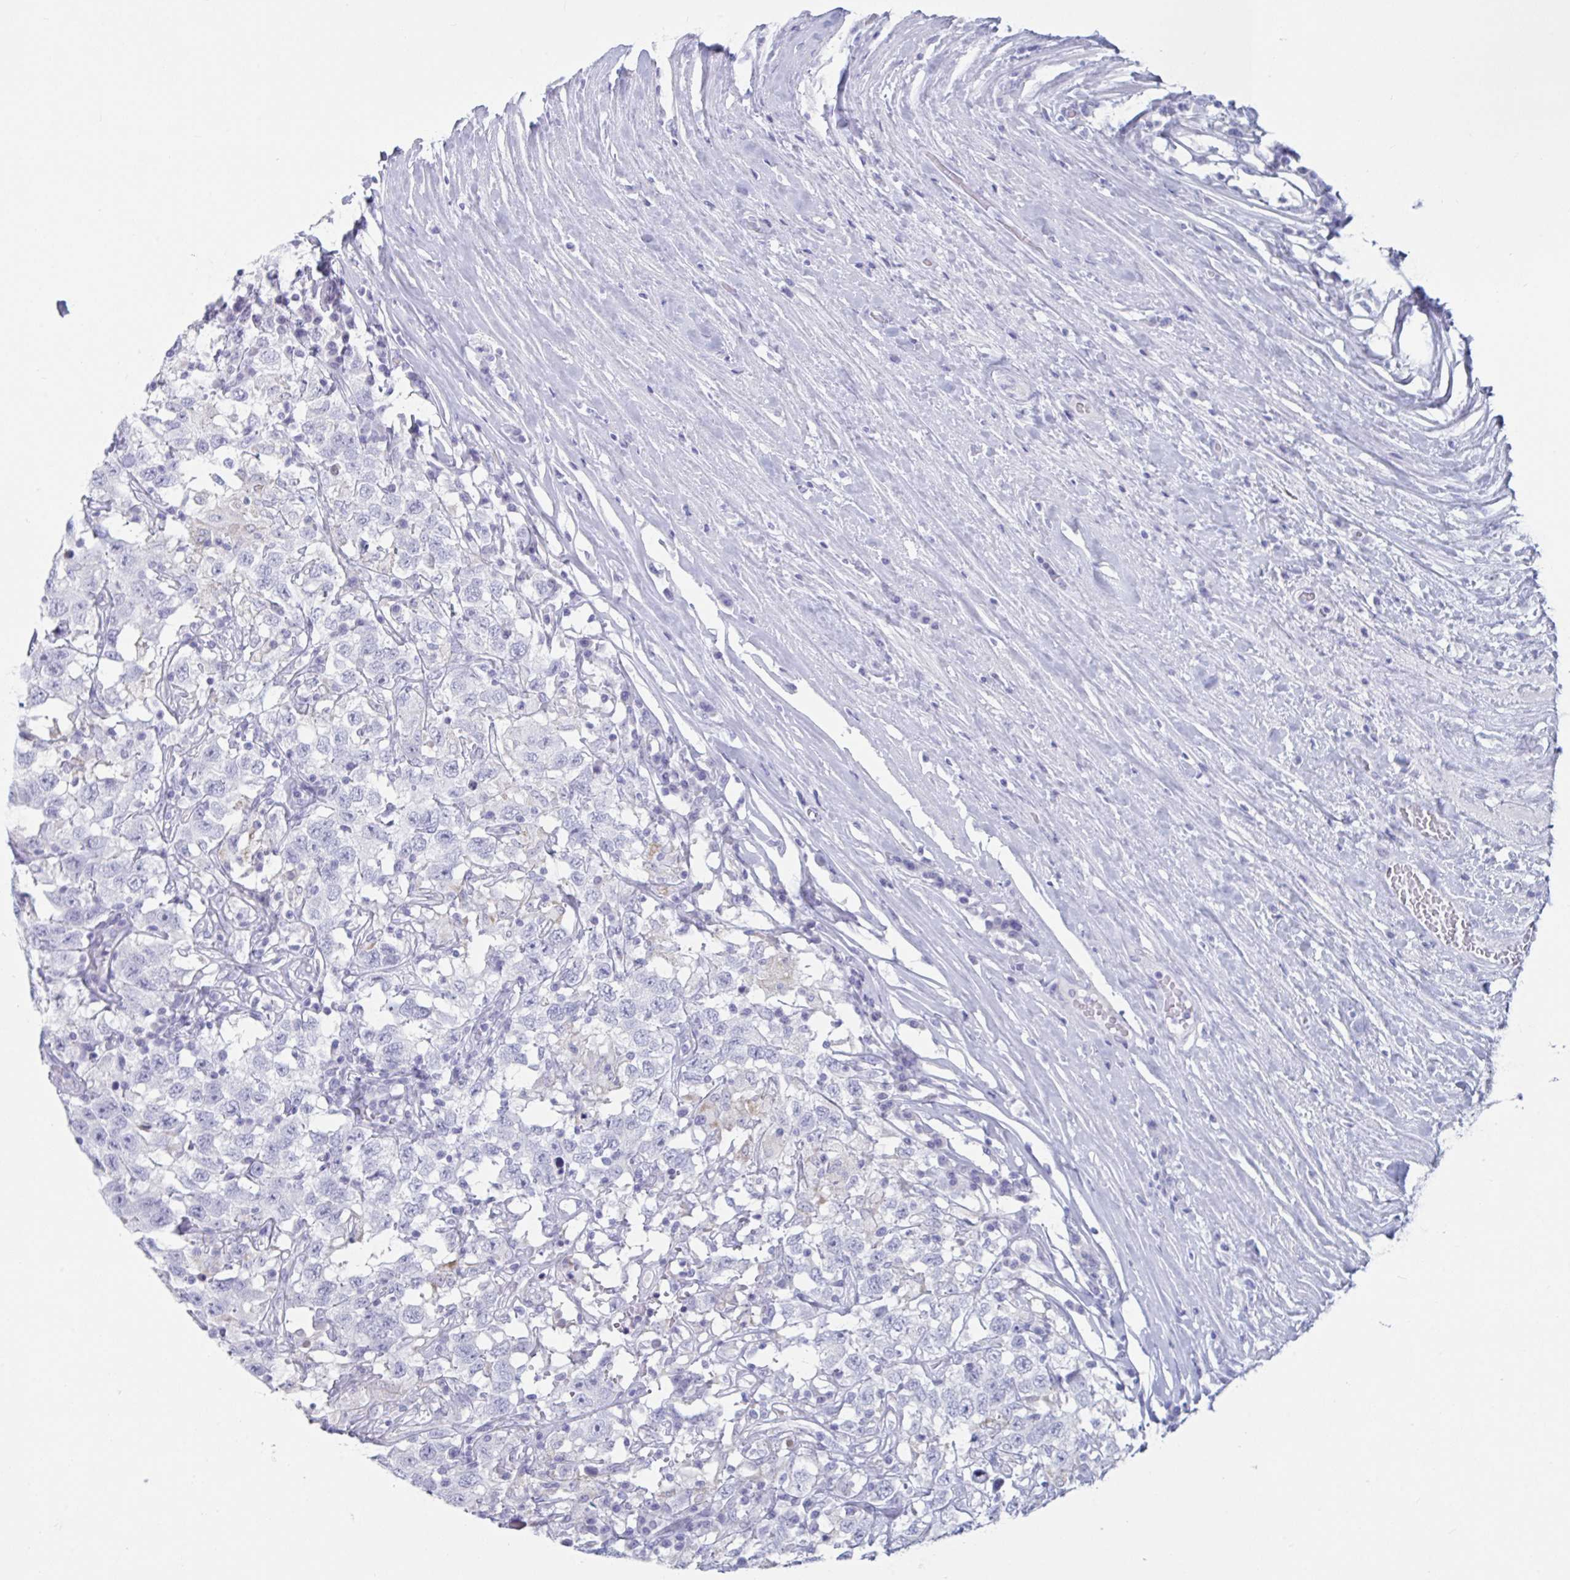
{"staining": {"intensity": "negative", "quantity": "none", "location": "none"}, "tissue": "testis cancer", "cell_type": "Tumor cells", "image_type": "cancer", "snomed": [{"axis": "morphology", "description": "Seminoma, NOS"}, {"axis": "topography", "description": "Testis"}], "caption": "Human testis cancer (seminoma) stained for a protein using IHC displays no staining in tumor cells.", "gene": "CYP4F11", "patient": {"sex": "male", "age": 41}}